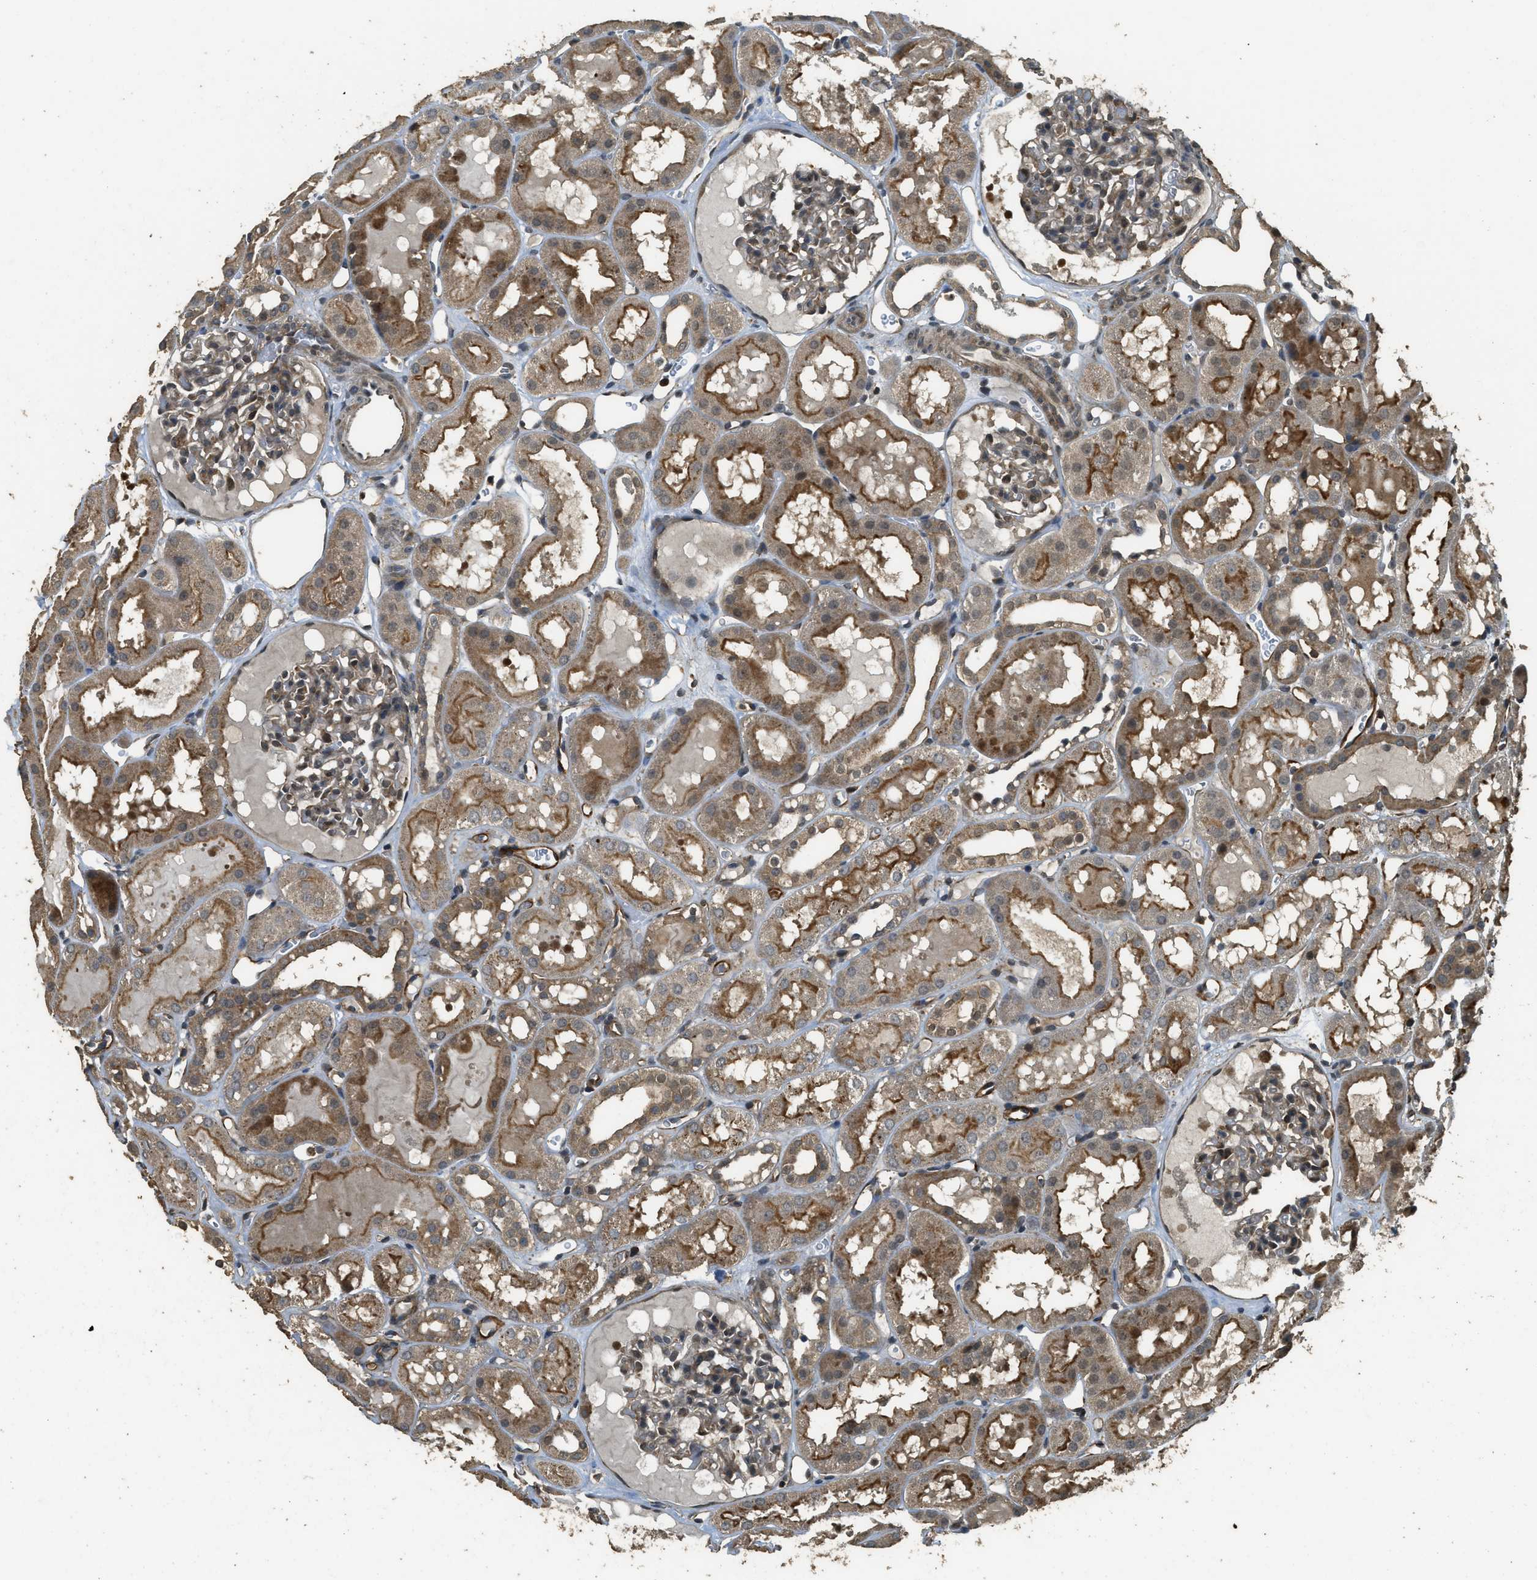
{"staining": {"intensity": "weak", "quantity": ">75%", "location": "cytoplasmic/membranous"}, "tissue": "kidney", "cell_type": "Cells in glomeruli", "image_type": "normal", "snomed": [{"axis": "morphology", "description": "Normal tissue, NOS"}, {"axis": "topography", "description": "Kidney"}, {"axis": "topography", "description": "Urinary bladder"}], "caption": "Weak cytoplasmic/membranous protein expression is present in about >75% of cells in glomeruli in kidney.", "gene": "PPP6R3", "patient": {"sex": "male", "age": 16}}